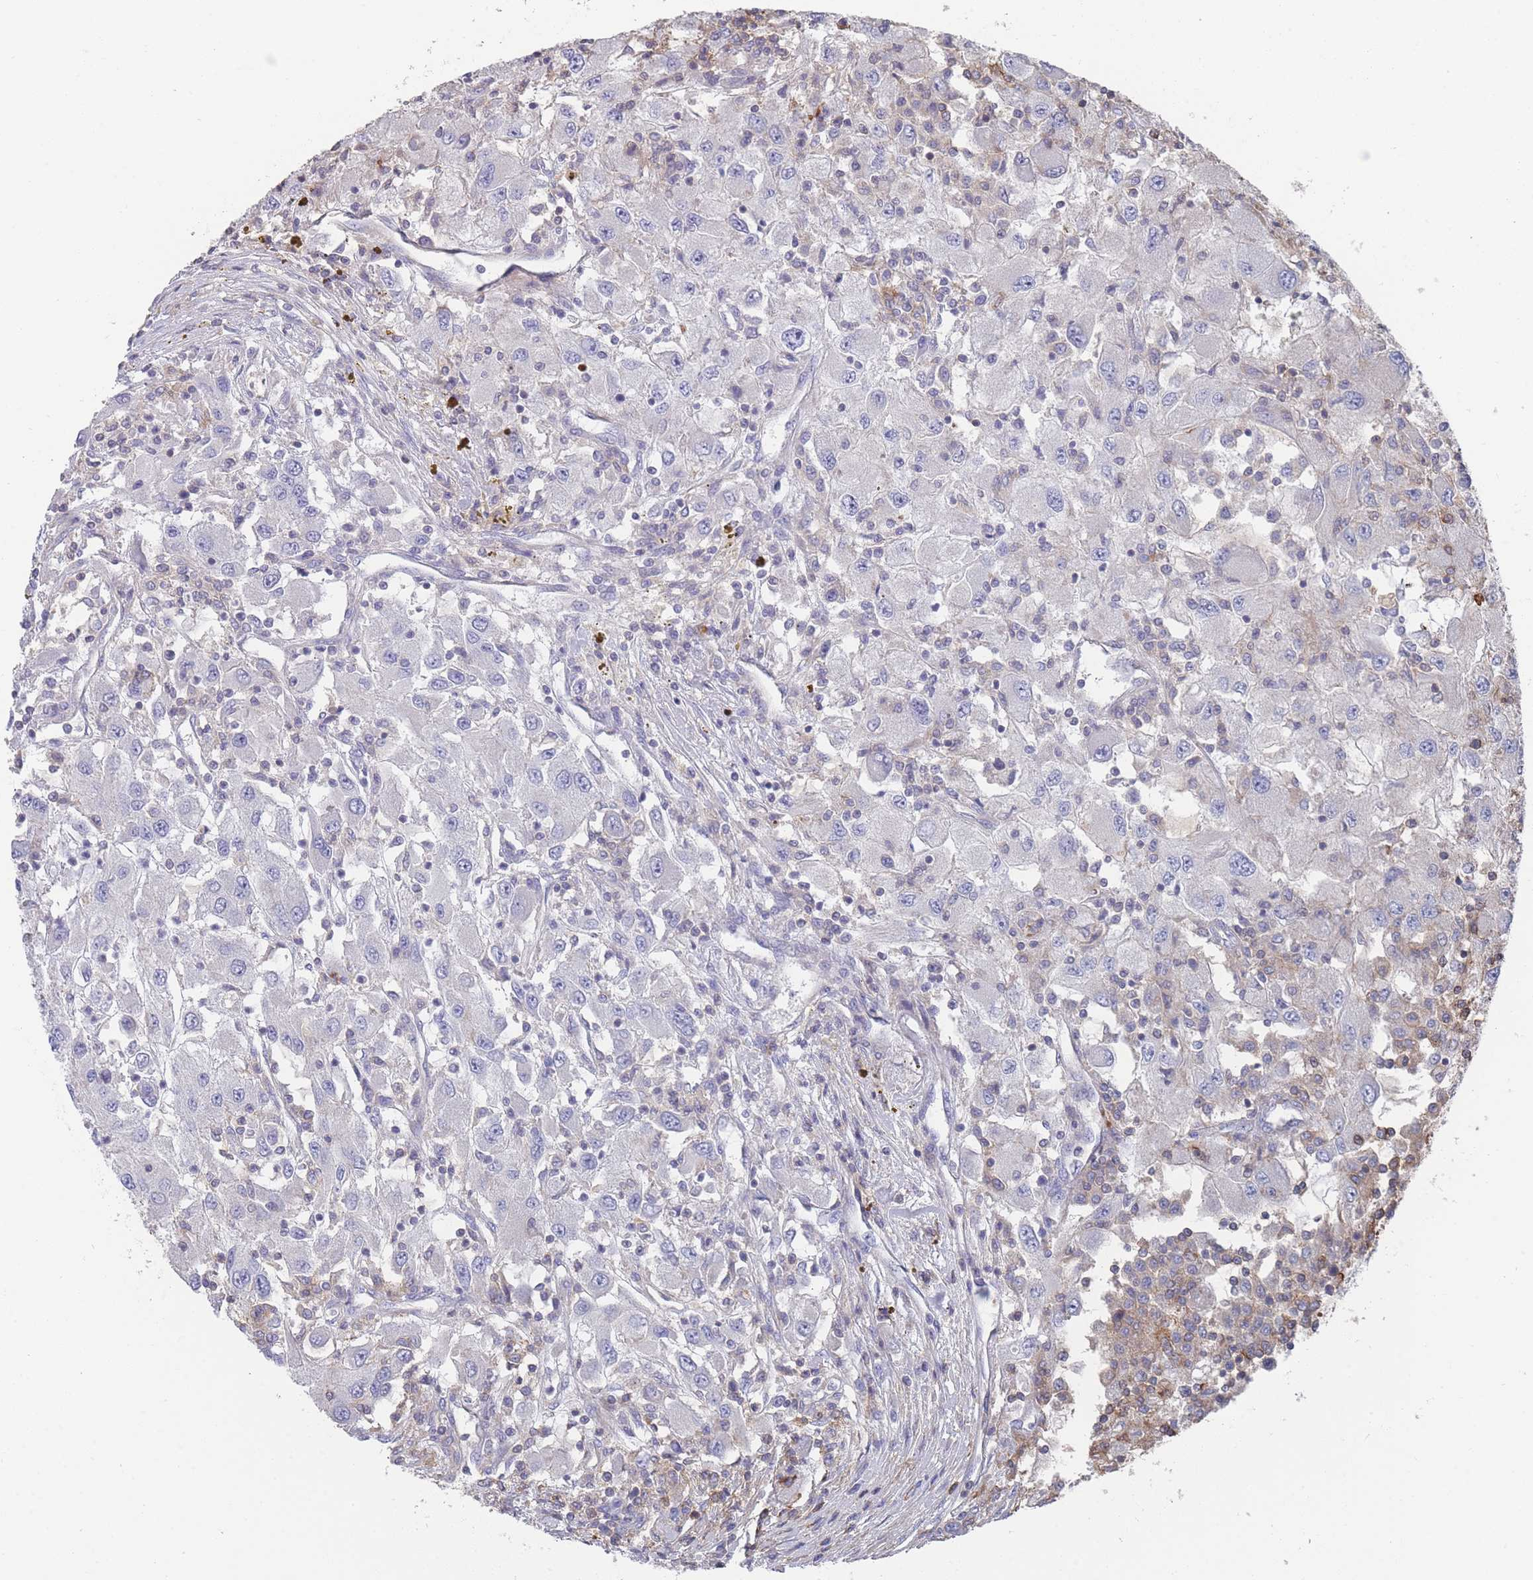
{"staining": {"intensity": "negative", "quantity": "none", "location": "none"}, "tissue": "renal cancer", "cell_type": "Tumor cells", "image_type": "cancer", "snomed": [{"axis": "morphology", "description": "Adenocarcinoma, NOS"}, {"axis": "topography", "description": "Kidney"}], "caption": "Human adenocarcinoma (renal) stained for a protein using immunohistochemistry shows no staining in tumor cells.", "gene": "SCCPDH", "patient": {"sex": "female", "age": 67}}